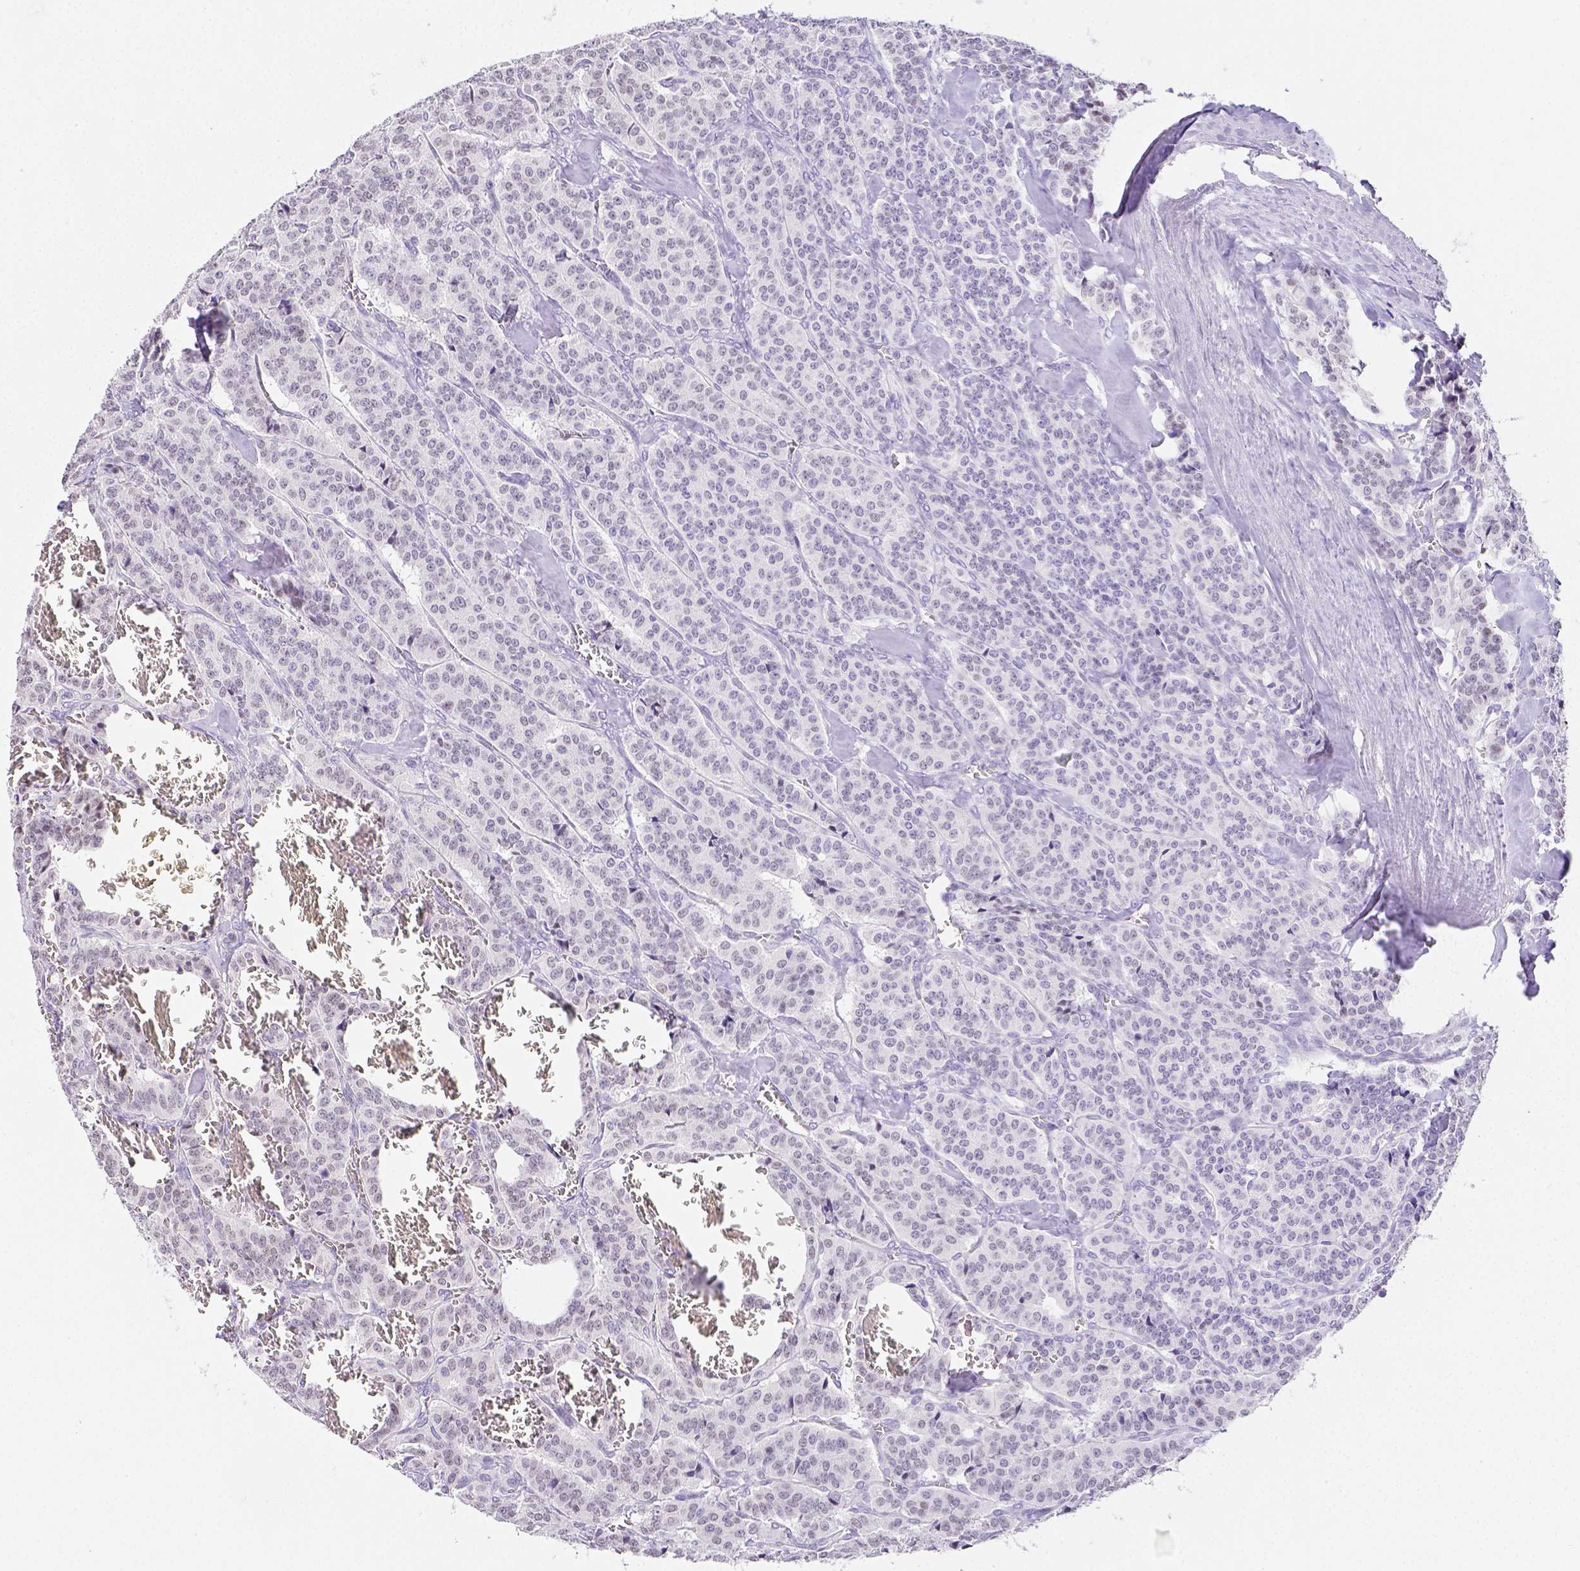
{"staining": {"intensity": "negative", "quantity": "none", "location": "none"}, "tissue": "carcinoid", "cell_type": "Tumor cells", "image_type": "cancer", "snomed": [{"axis": "morphology", "description": "Normal tissue, NOS"}, {"axis": "morphology", "description": "Carcinoid, malignant, NOS"}, {"axis": "topography", "description": "Lung"}], "caption": "There is no significant staining in tumor cells of carcinoid. (DAB IHC with hematoxylin counter stain).", "gene": "ARHGAP36", "patient": {"sex": "female", "age": 46}}